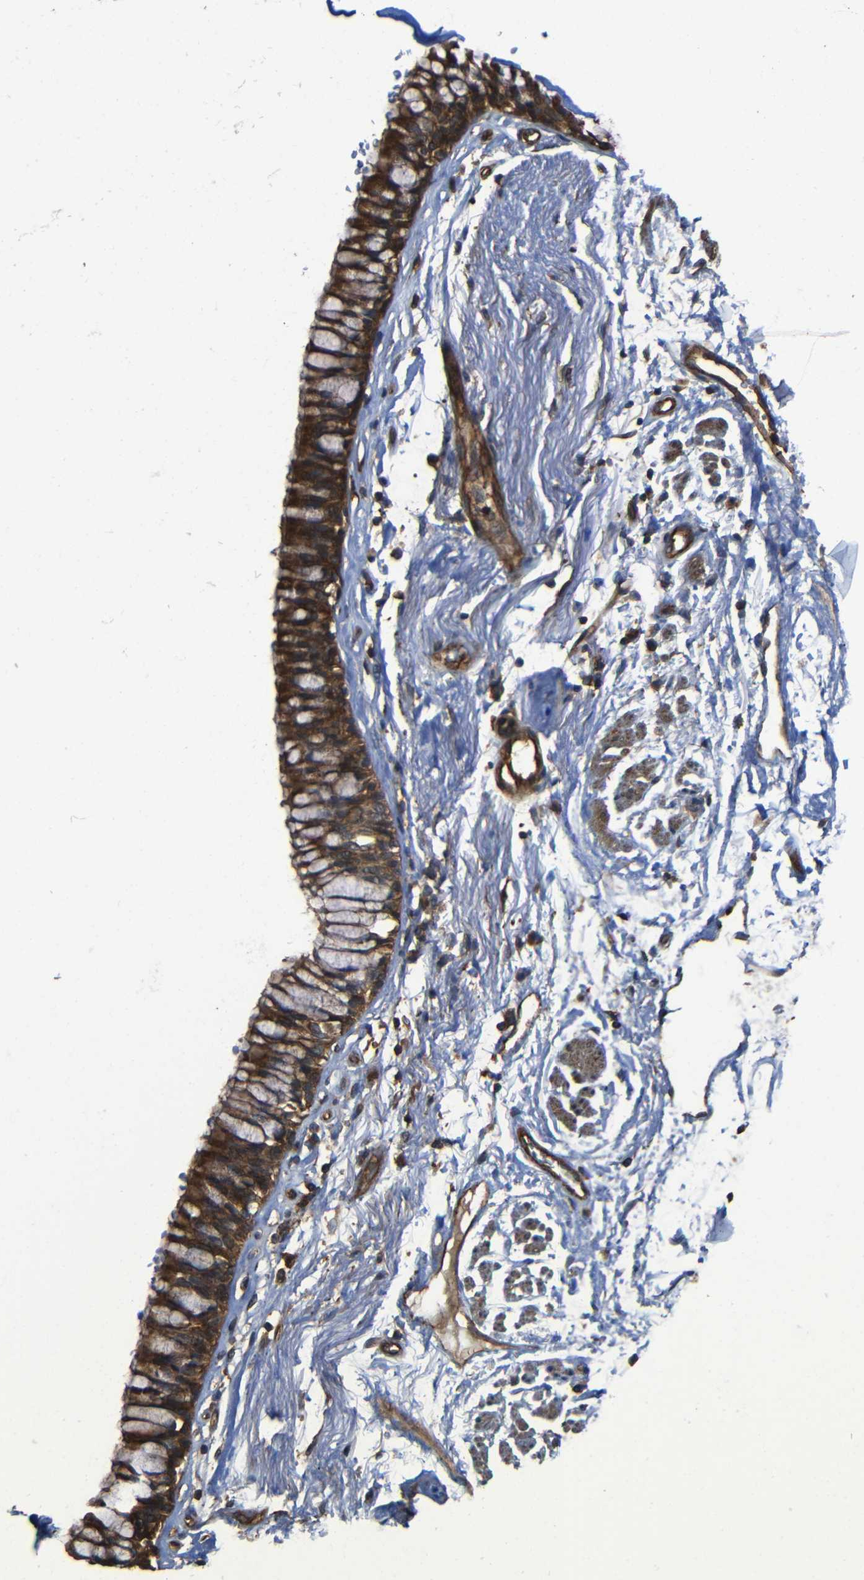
{"staining": {"intensity": "moderate", "quantity": ">75%", "location": "cytoplasmic/membranous"}, "tissue": "adipose tissue", "cell_type": "Adipocytes", "image_type": "normal", "snomed": [{"axis": "morphology", "description": "Normal tissue, NOS"}, {"axis": "topography", "description": "Cartilage tissue"}, {"axis": "topography", "description": "Bronchus"}], "caption": "Immunohistochemical staining of benign human adipose tissue shows moderate cytoplasmic/membranous protein staining in about >75% of adipocytes.", "gene": "PTCH1", "patient": {"sex": "female", "age": 73}}